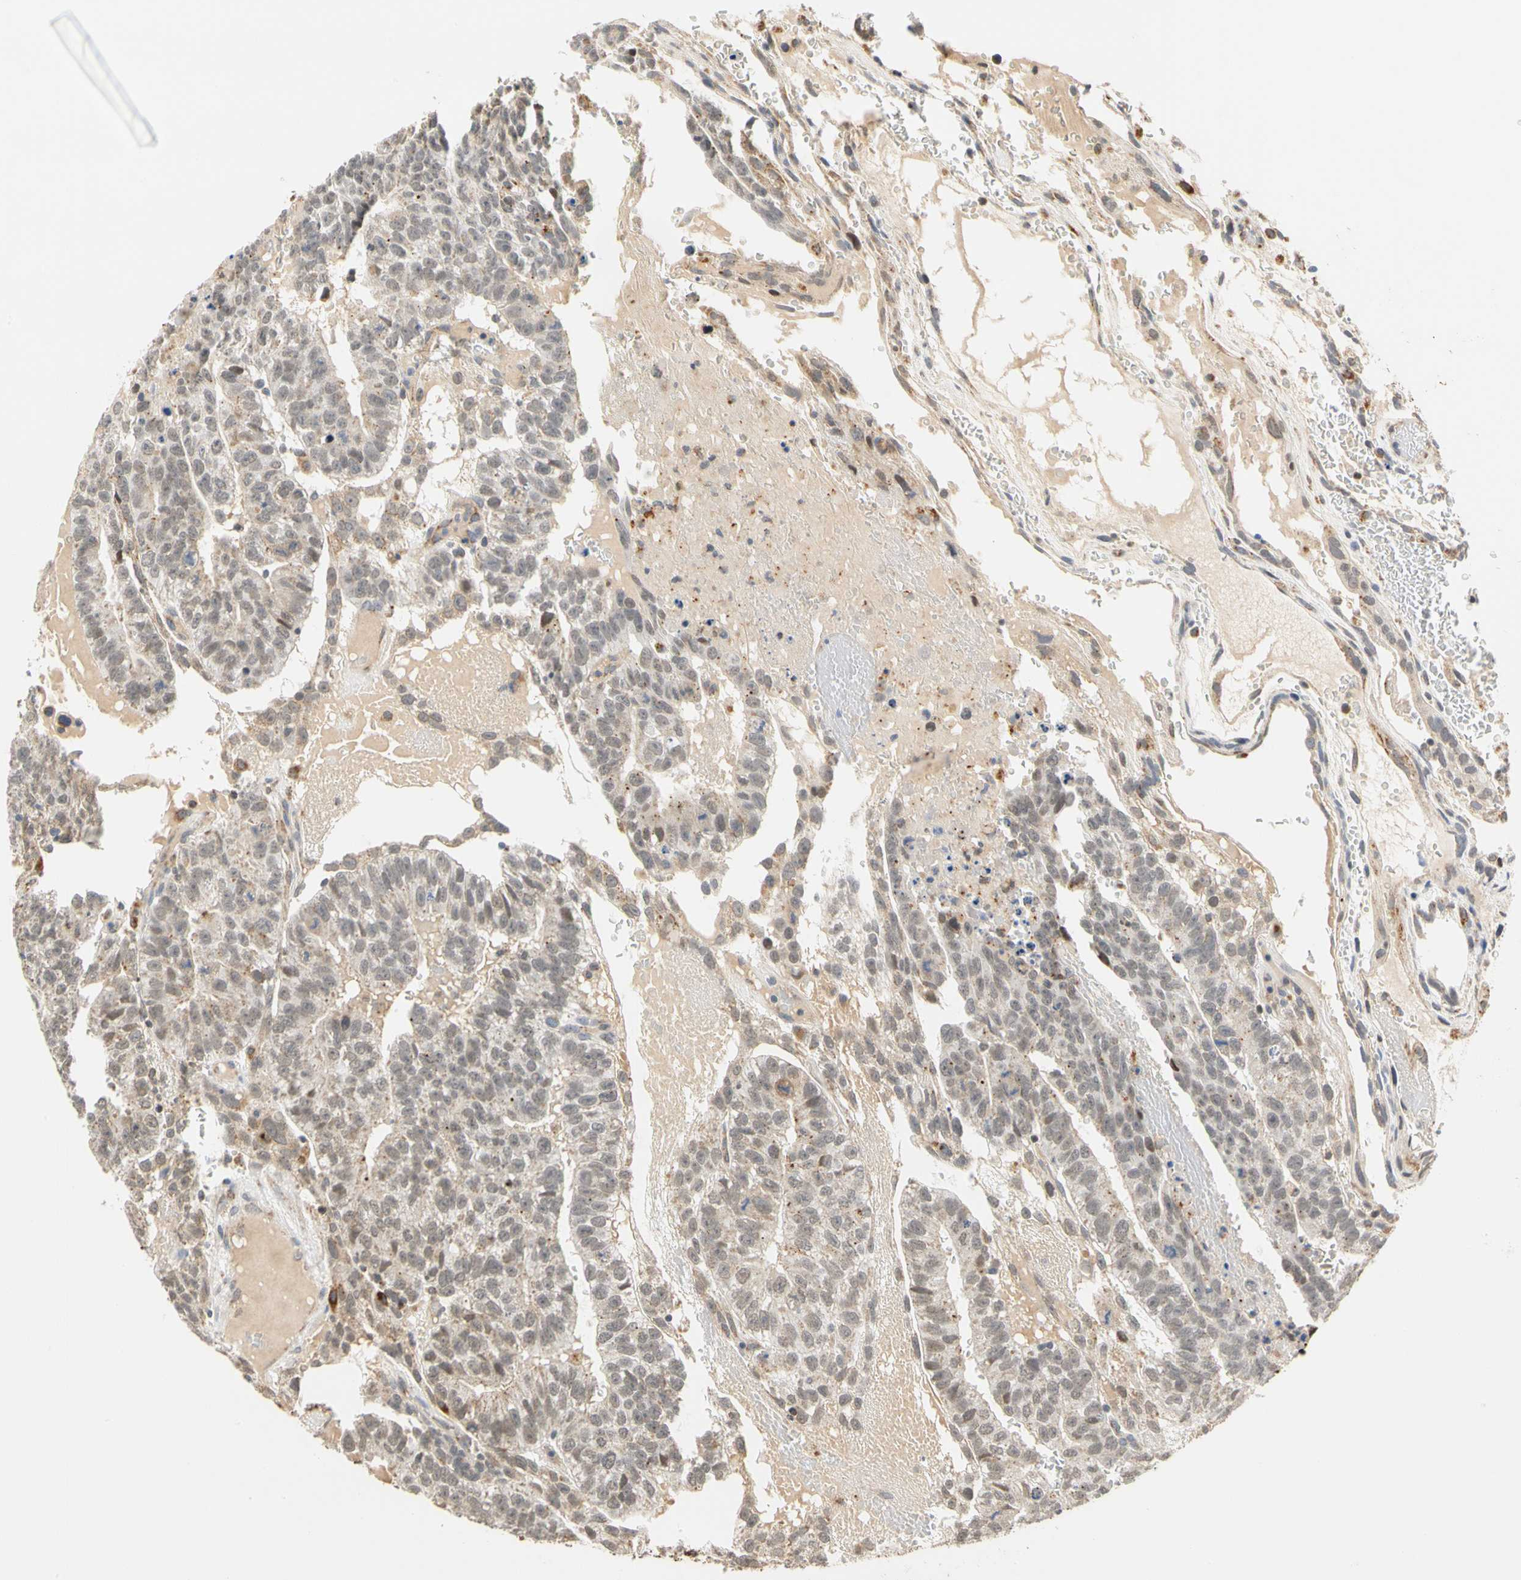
{"staining": {"intensity": "weak", "quantity": "<25%", "location": "cytoplasmic/membranous,nuclear"}, "tissue": "testis cancer", "cell_type": "Tumor cells", "image_type": "cancer", "snomed": [{"axis": "morphology", "description": "Seminoma, NOS"}, {"axis": "morphology", "description": "Carcinoma, Embryonal, NOS"}, {"axis": "topography", "description": "Testis"}], "caption": "DAB immunohistochemical staining of human testis embryonal carcinoma exhibits no significant positivity in tumor cells.", "gene": "SFXN3", "patient": {"sex": "male", "age": 52}}